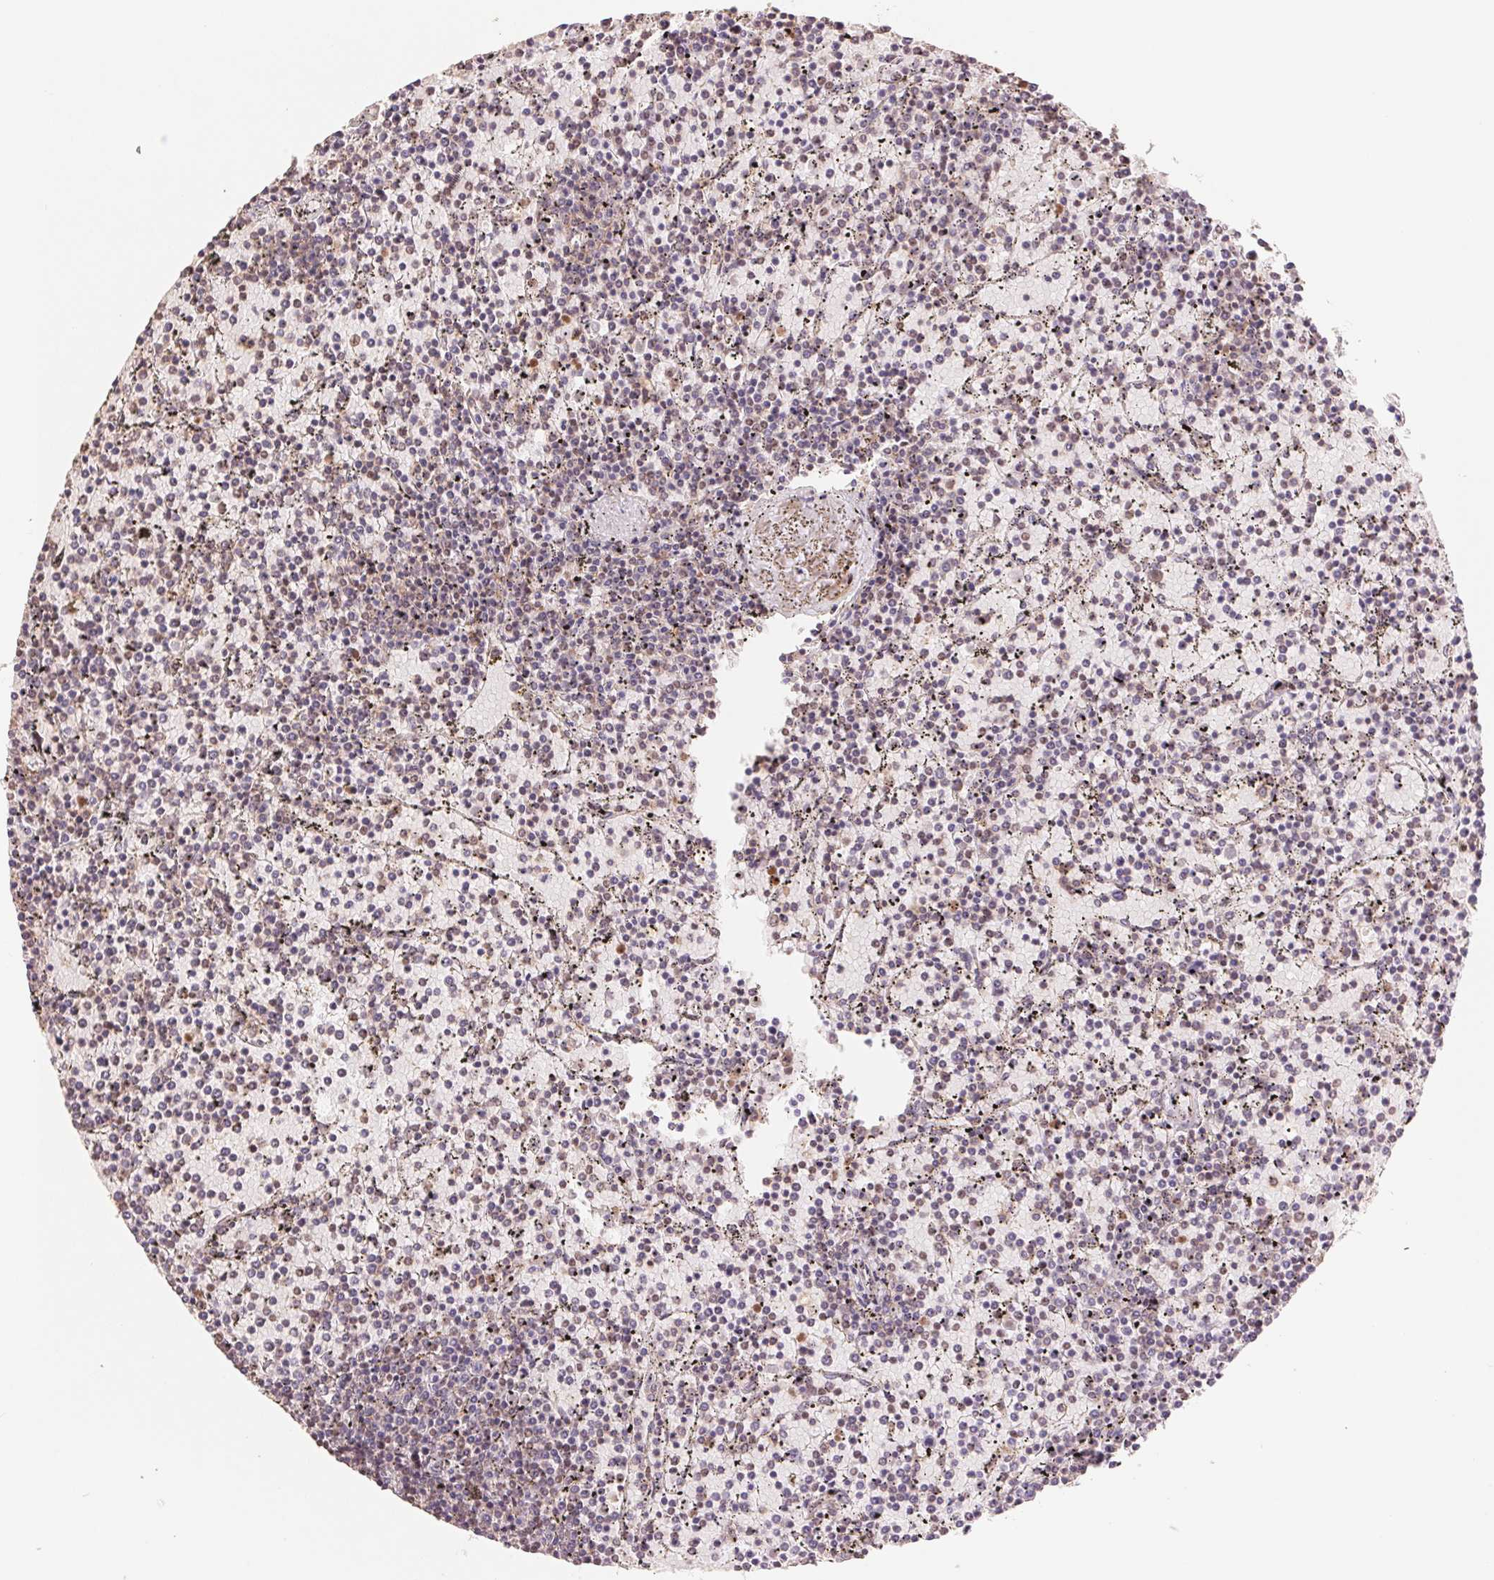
{"staining": {"intensity": "weak", "quantity": "<25%", "location": "nuclear"}, "tissue": "lymphoma", "cell_type": "Tumor cells", "image_type": "cancer", "snomed": [{"axis": "morphology", "description": "Malignant lymphoma, non-Hodgkin's type, Low grade"}, {"axis": "topography", "description": "Spleen"}], "caption": "DAB (3,3'-diaminobenzidine) immunohistochemical staining of human malignant lymphoma, non-Hodgkin's type (low-grade) demonstrates no significant staining in tumor cells.", "gene": "SREK1", "patient": {"sex": "female", "age": 77}}